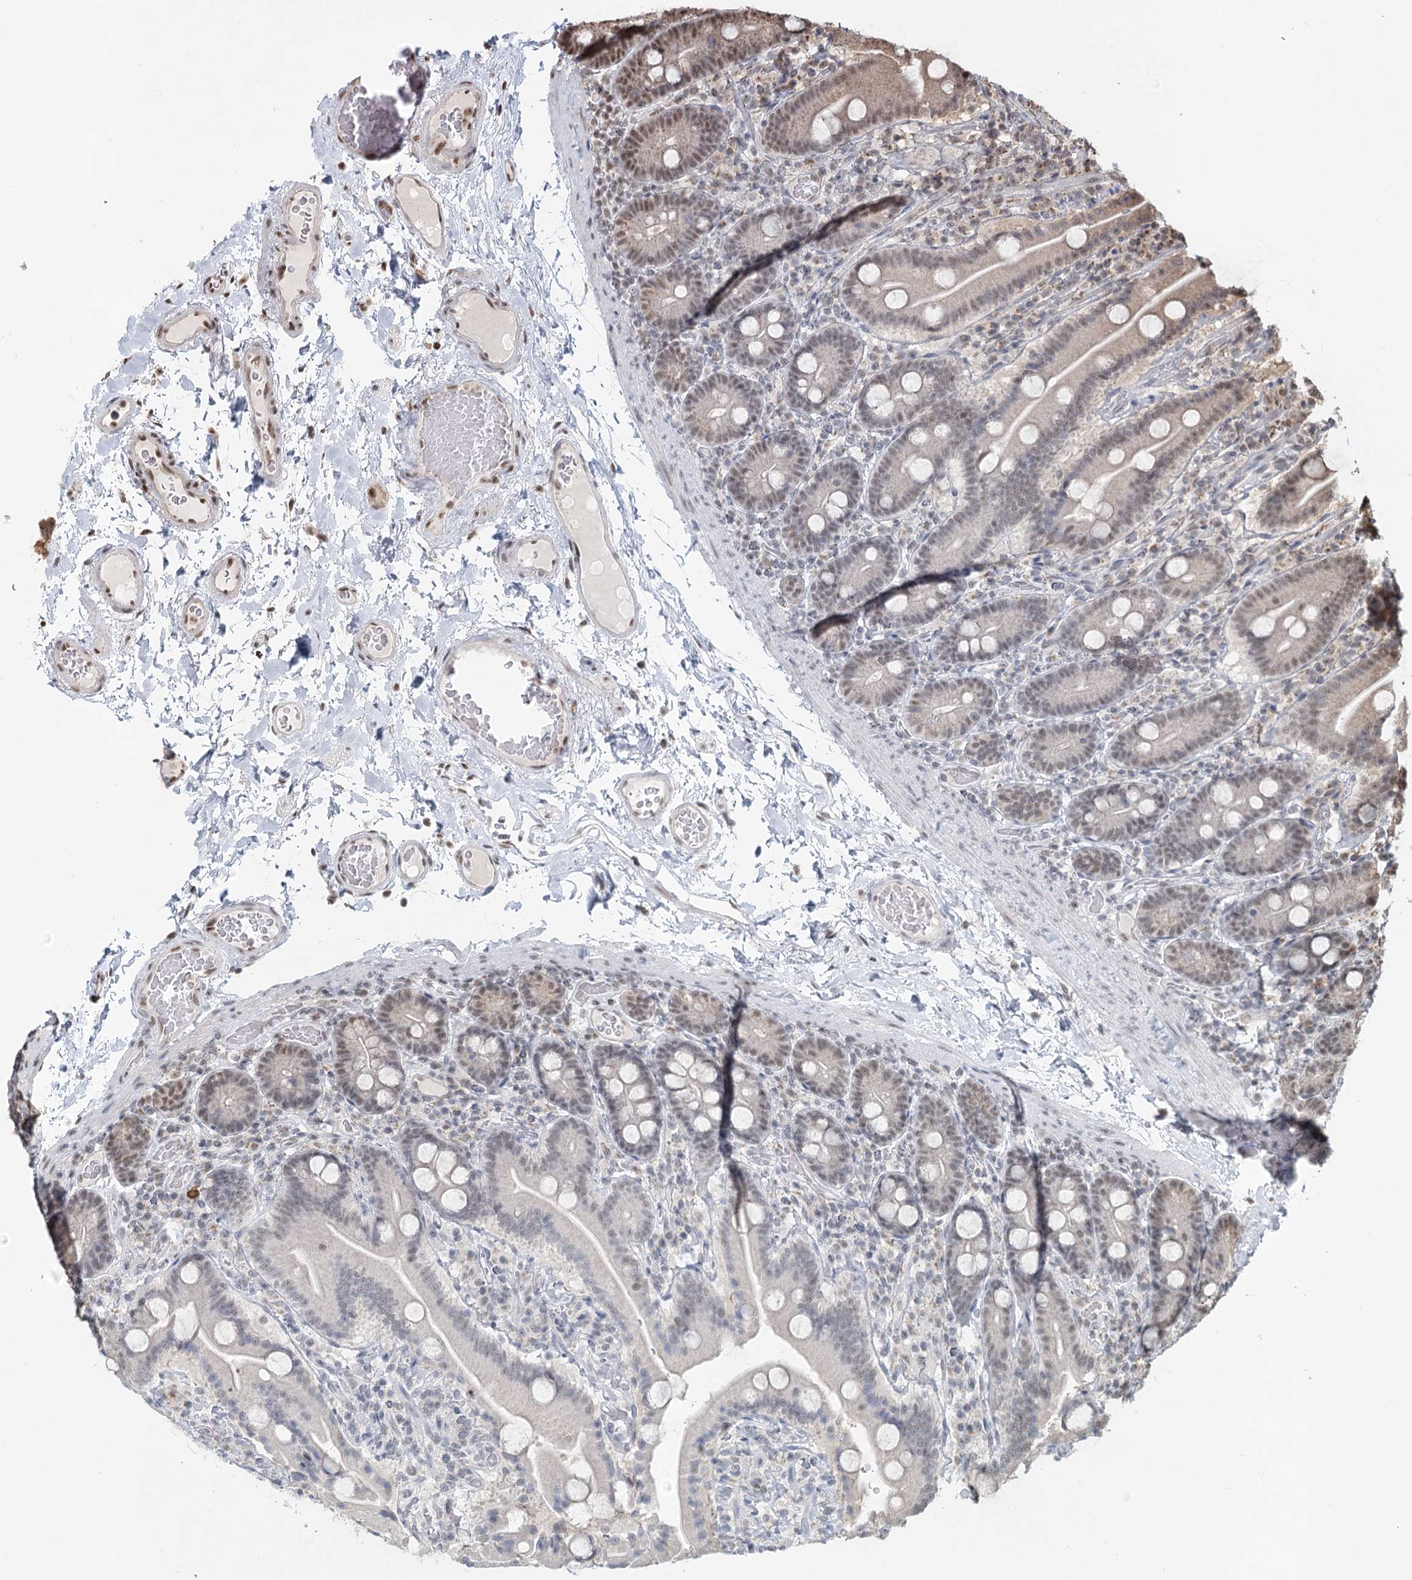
{"staining": {"intensity": "moderate", "quantity": "25%-75%", "location": "nuclear"}, "tissue": "duodenum", "cell_type": "Glandular cells", "image_type": "normal", "snomed": [{"axis": "morphology", "description": "Normal tissue, NOS"}, {"axis": "topography", "description": "Duodenum"}], "caption": "The image displays a brown stain indicating the presence of a protein in the nuclear of glandular cells in duodenum.", "gene": "GPALPP1", "patient": {"sex": "male", "age": 55}}